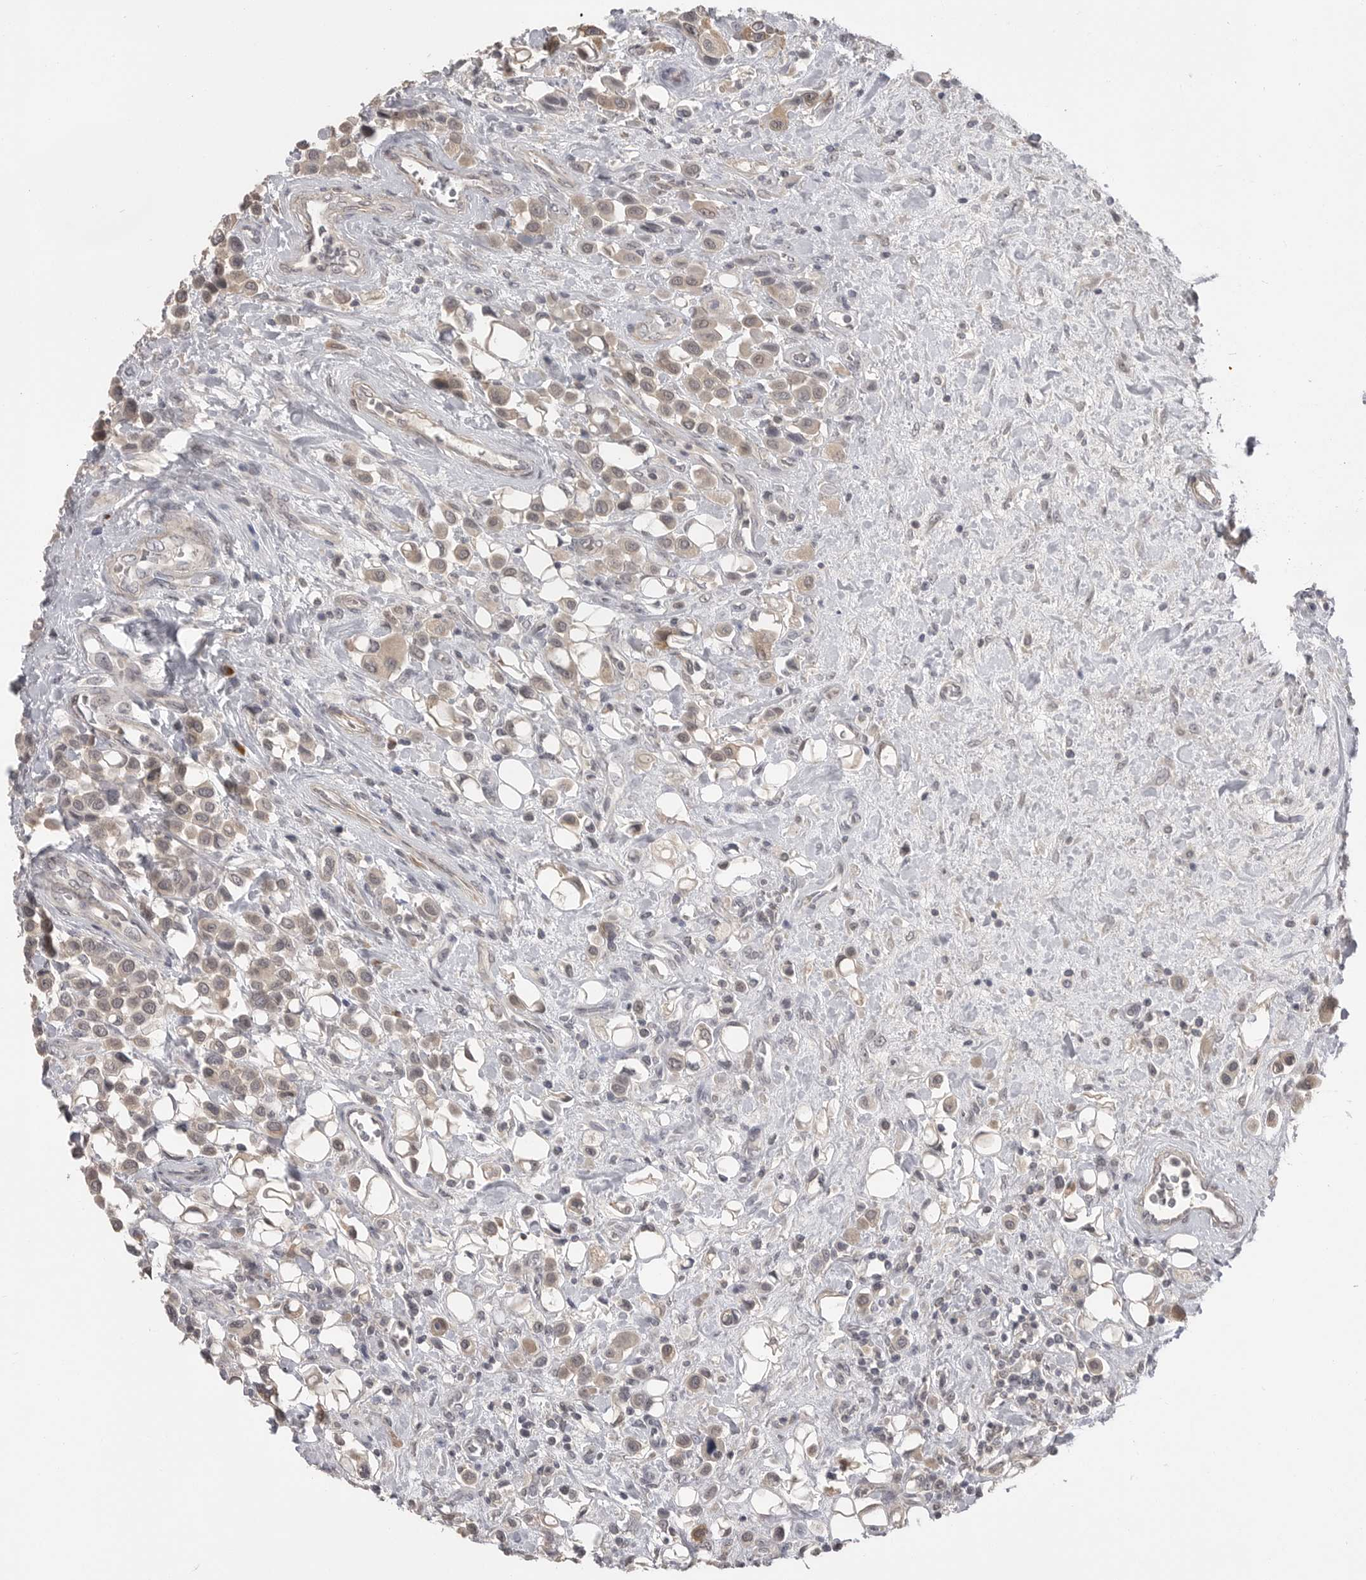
{"staining": {"intensity": "weak", "quantity": "25%-75%", "location": "cytoplasmic/membranous,nuclear"}, "tissue": "urothelial cancer", "cell_type": "Tumor cells", "image_type": "cancer", "snomed": [{"axis": "morphology", "description": "Urothelial carcinoma, High grade"}, {"axis": "topography", "description": "Urinary bladder"}], "caption": "High-grade urothelial carcinoma stained with immunohistochemistry reveals weak cytoplasmic/membranous and nuclear expression in approximately 25%-75% of tumor cells.", "gene": "PLEKHF1", "patient": {"sex": "male", "age": 50}}